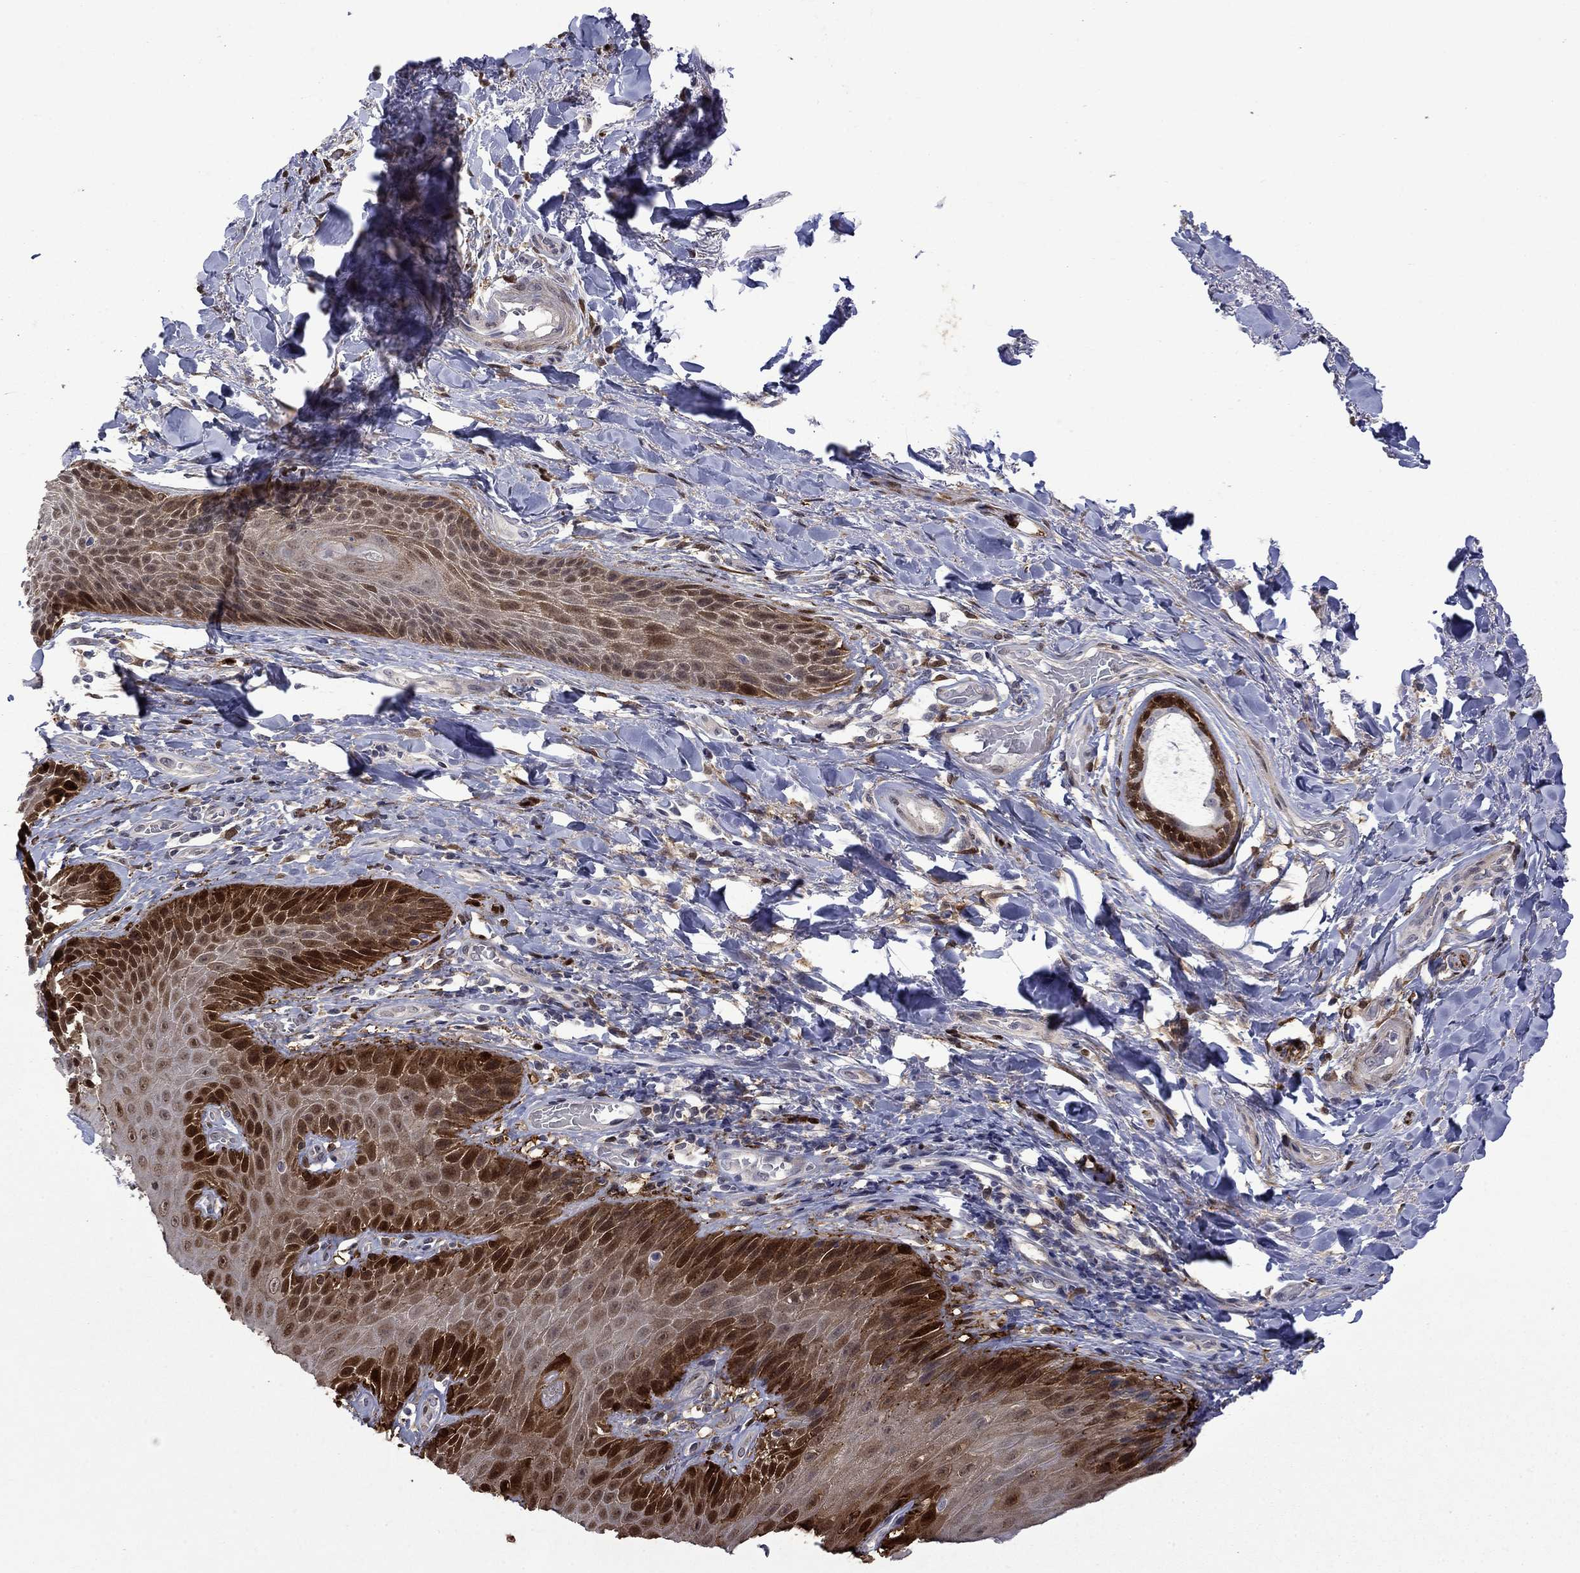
{"staining": {"intensity": "strong", "quantity": "25%-75%", "location": "cytoplasmic/membranous,nuclear"}, "tissue": "skin", "cell_type": "Epidermal cells", "image_type": "normal", "snomed": [{"axis": "morphology", "description": "Normal tissue, NOS"}, {"axis": "topography", "description": "Anal"}, {"axis": "topography", "description": "Peripheral nerve tissue"}], "caption": "Immunohistochemical staining of unremarkable human skin exhibits high levels of strong cytoplasmic/membranous,nuclear expression in about 25%-75% of epidermal cells.", "gene": "CBR1", "patient": {"sex": "male", "age": 53}}